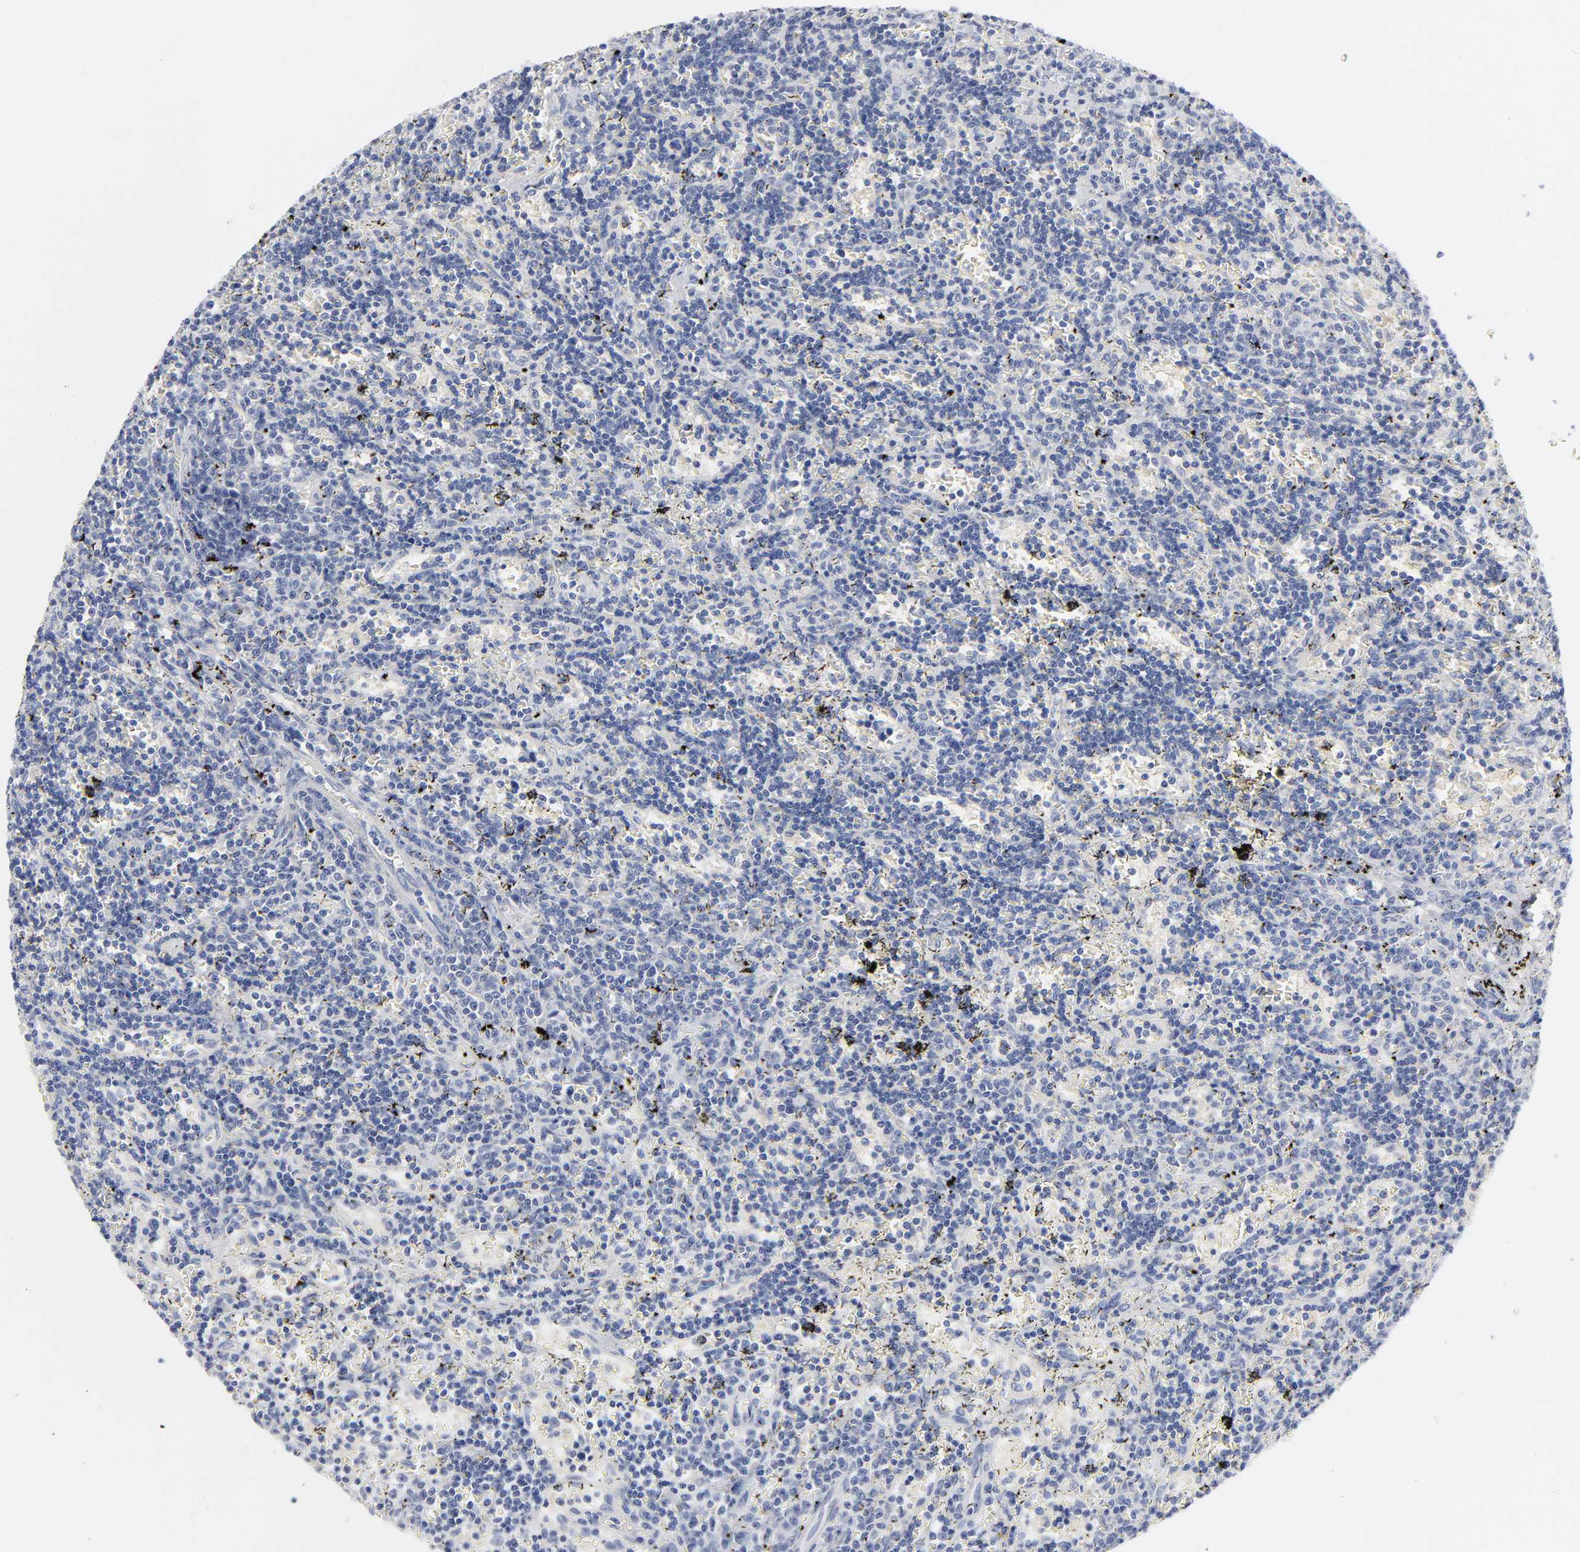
{"staining": {"intensity": "negative", "quantity": "none", "location": "none"}, "tissue": "lymphoma", "cell_type": "Tumor cells", "image_type": "cancer", "snomed": [{"axis": "morphology", "description": "Malignant lymphoma, non-Hodgkin's type, Low grade"}, {"axis": "topography", "description": "Spleen"}], "caption": "This is an immunohistochemistry (IHC) image of lymphoma. There is no positivity in tumor cells.", "gene": "CLEC4G", "patient": {"sex": "male", "age": 60}}